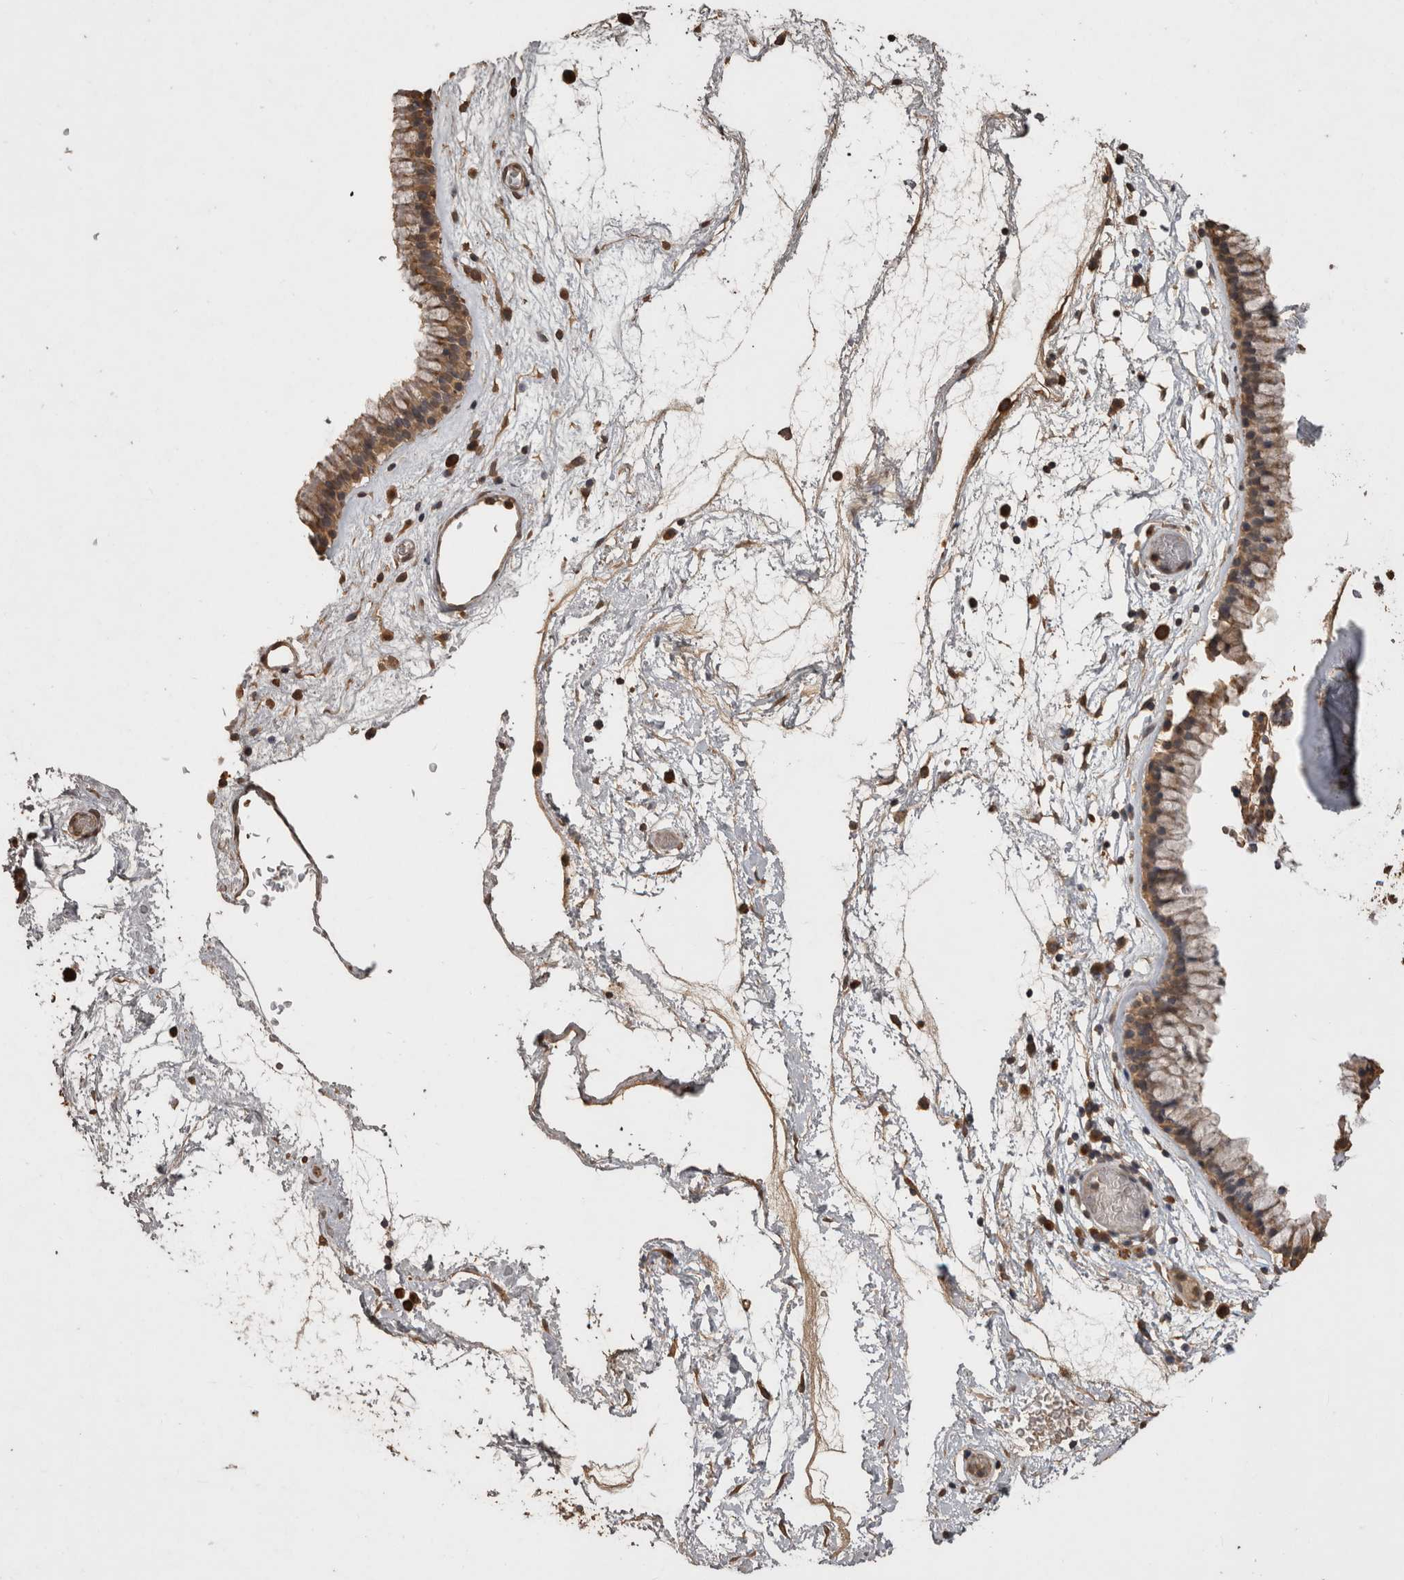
{"staining": {"intensity": "moderate", "quantity": ">75%", "location": "cytoplasmic/membranous"}, "tissue": "nasopharynx", "cell_type": "Respiratory epithelial cells", "image_type": "normal", "snomed": [{"axis": "morphology", "description": "Normal tissue, NOS"}, {"axis": "morphology", "description": "Inflammation, NOS"}, {"axis": "topography", "description": "Nasopharynx"}], "caption": "This is a photomicrograph of IHC staining of unremarkable nasopharynx, which shows moderate positivity in the cytoplasmic/membranous of respiratory epithelial cells.", "gene": "SOCS5", "patient": {"sex": "male", "age": 48}}